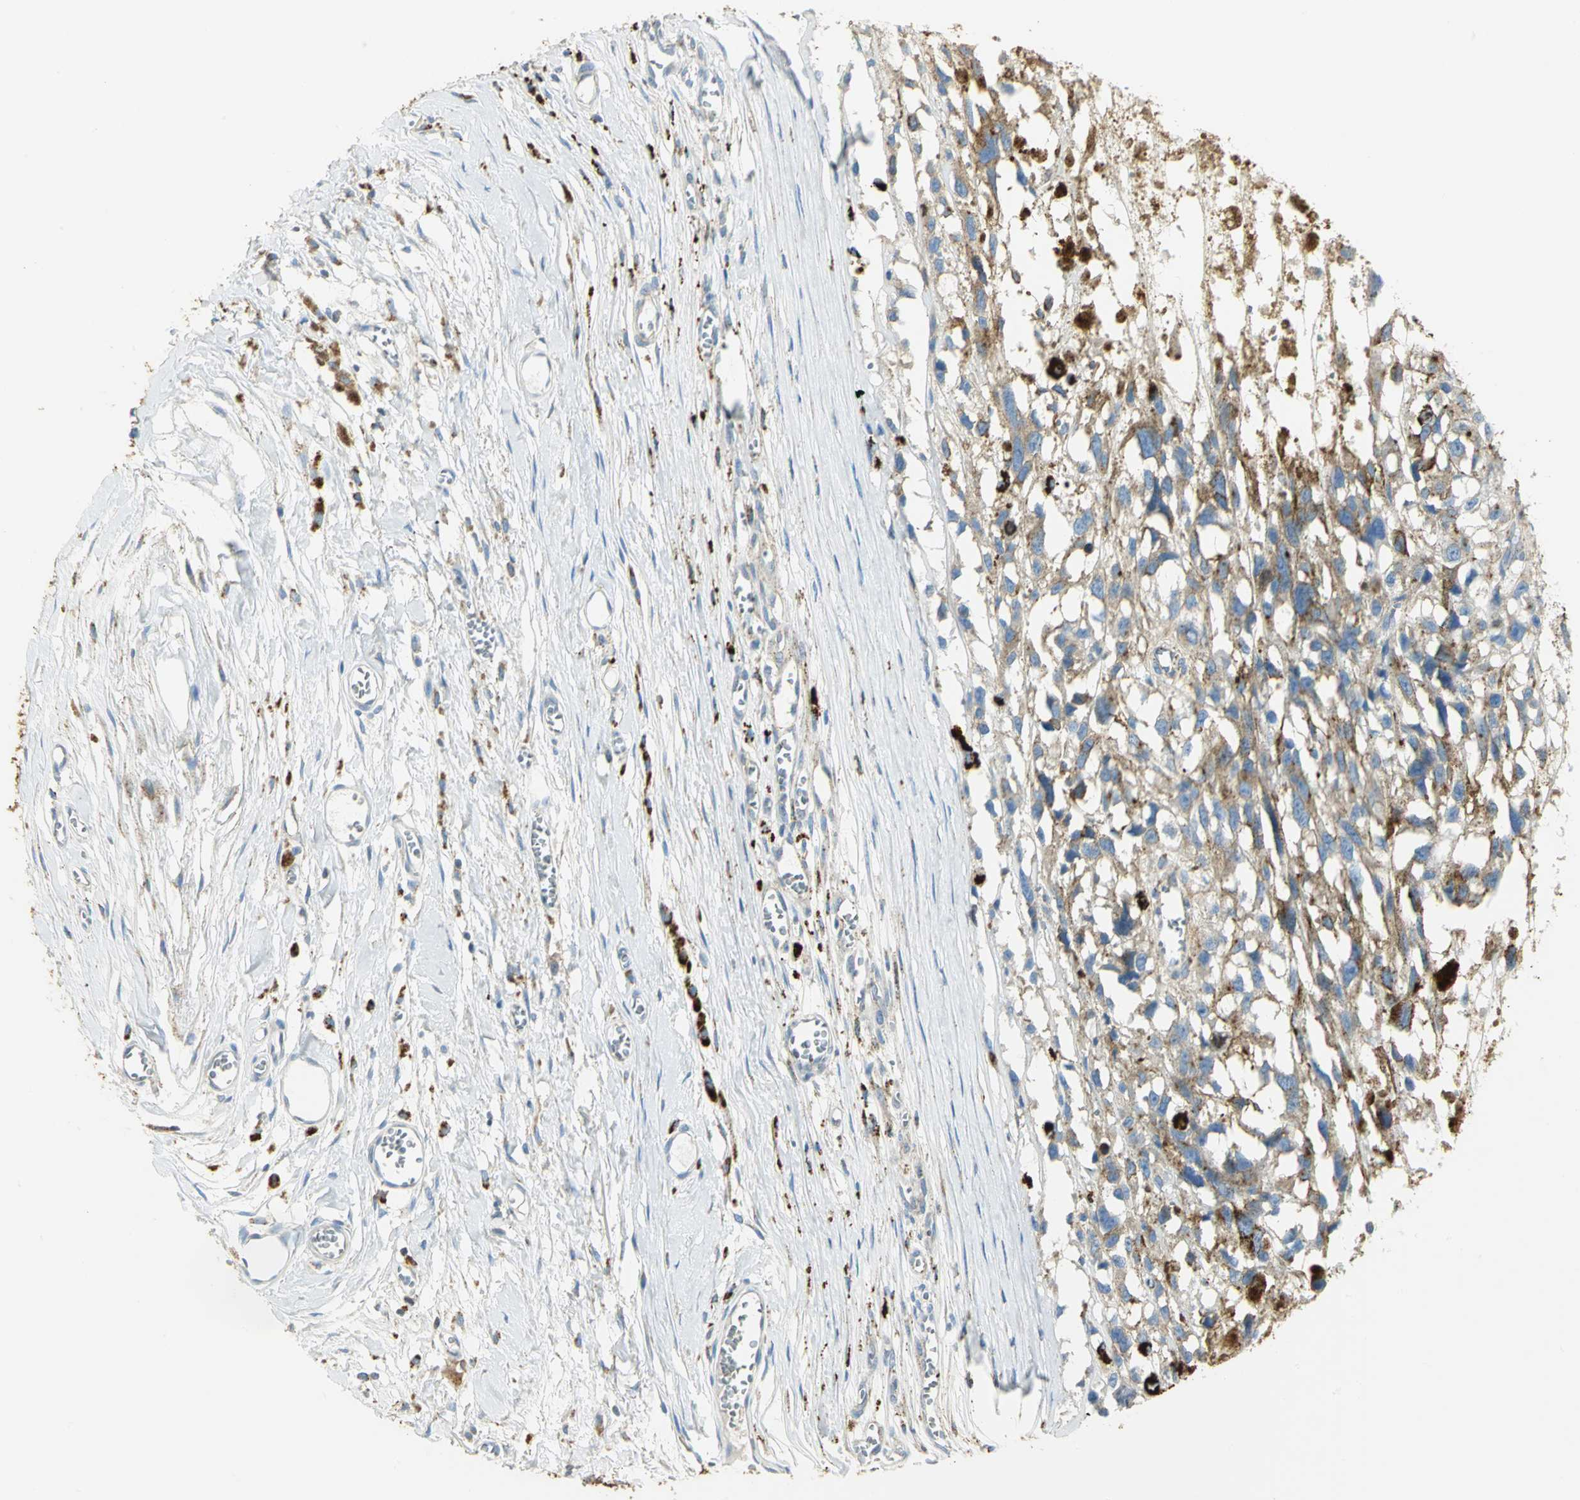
{"staining": {"intensity": "moderate", "quantity": ">75%", "location": "cytoplasmic/membranous"}, "tissue": "melanoma", "cell_type": "Tumor cells", "image_type": "cancer", "snomed": [{"axis": "morphology", "description": "Malignant melanoma, Metastatic site"}, {"axis": "topography", "description": "Lymph node"}], "caption": "DAB immunohistochemical staining of human malignant melanoma (metastatic site) reveals moderate cytoplasmic/membranous protein expression in approximately >75% of tumor cells.", "gene": "ARSA", "patient": {"sex": "male", "age": 59}}